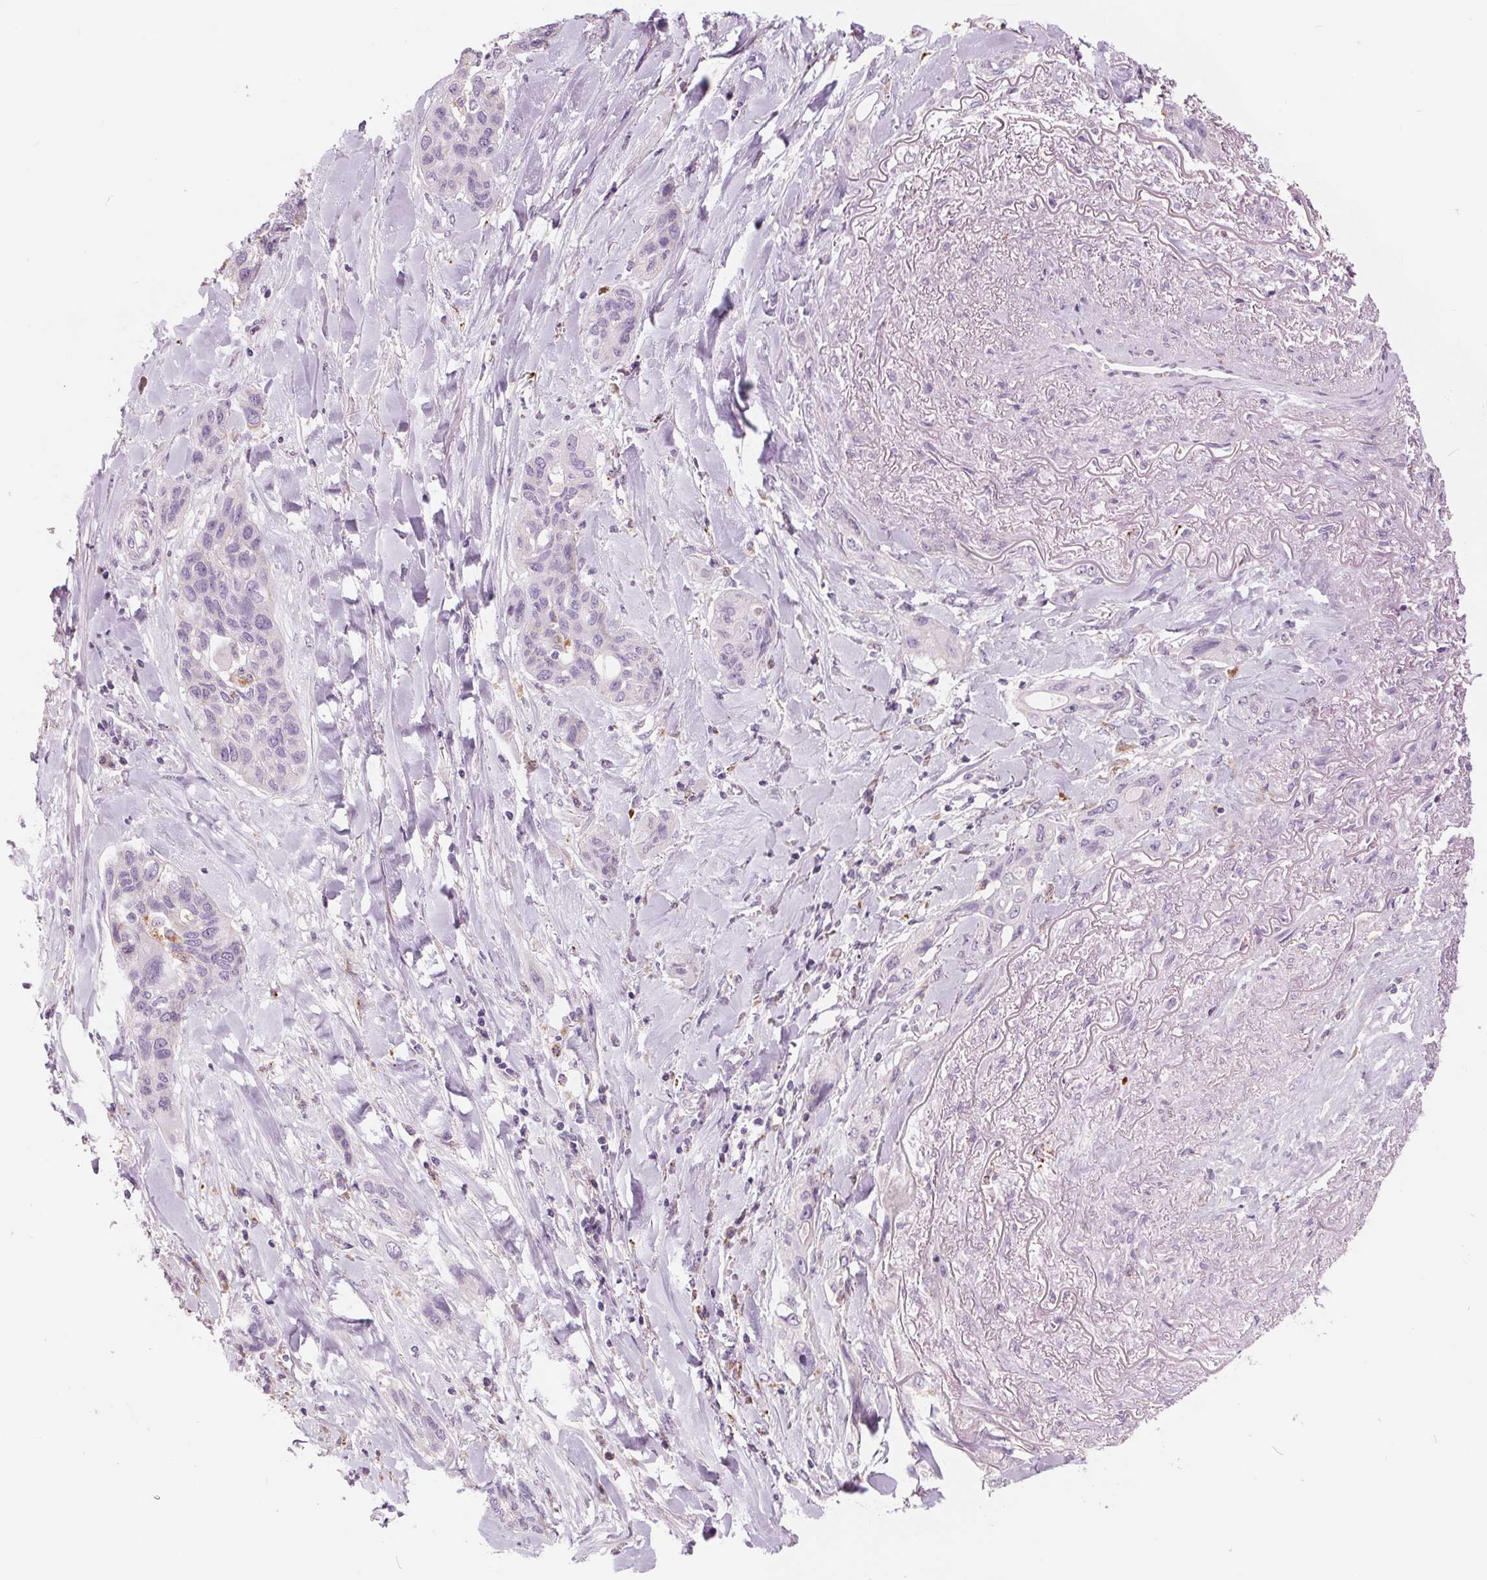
{"staining": {"intensity": "negative", "quantity": "none", "location": "none"}, "tissue": "lung cancer", "cell_type": "Tumor cells", "image_type": "cancer", "snomed": [{"axis": "morphology", "description": "Squamous cell carcinoma, NOS"}, {"axis": "topography", "description": "Lung"}], "caption": "High magnification brightfield microscopy of lung cancer (squamous cell carcinoma) stained with DAB (brown) and counterstained with hematoxylin (blue): tumor cells show no significant positivity.", "gene": "SAMD5", "patient": {"sex": "female", "age": 70}}